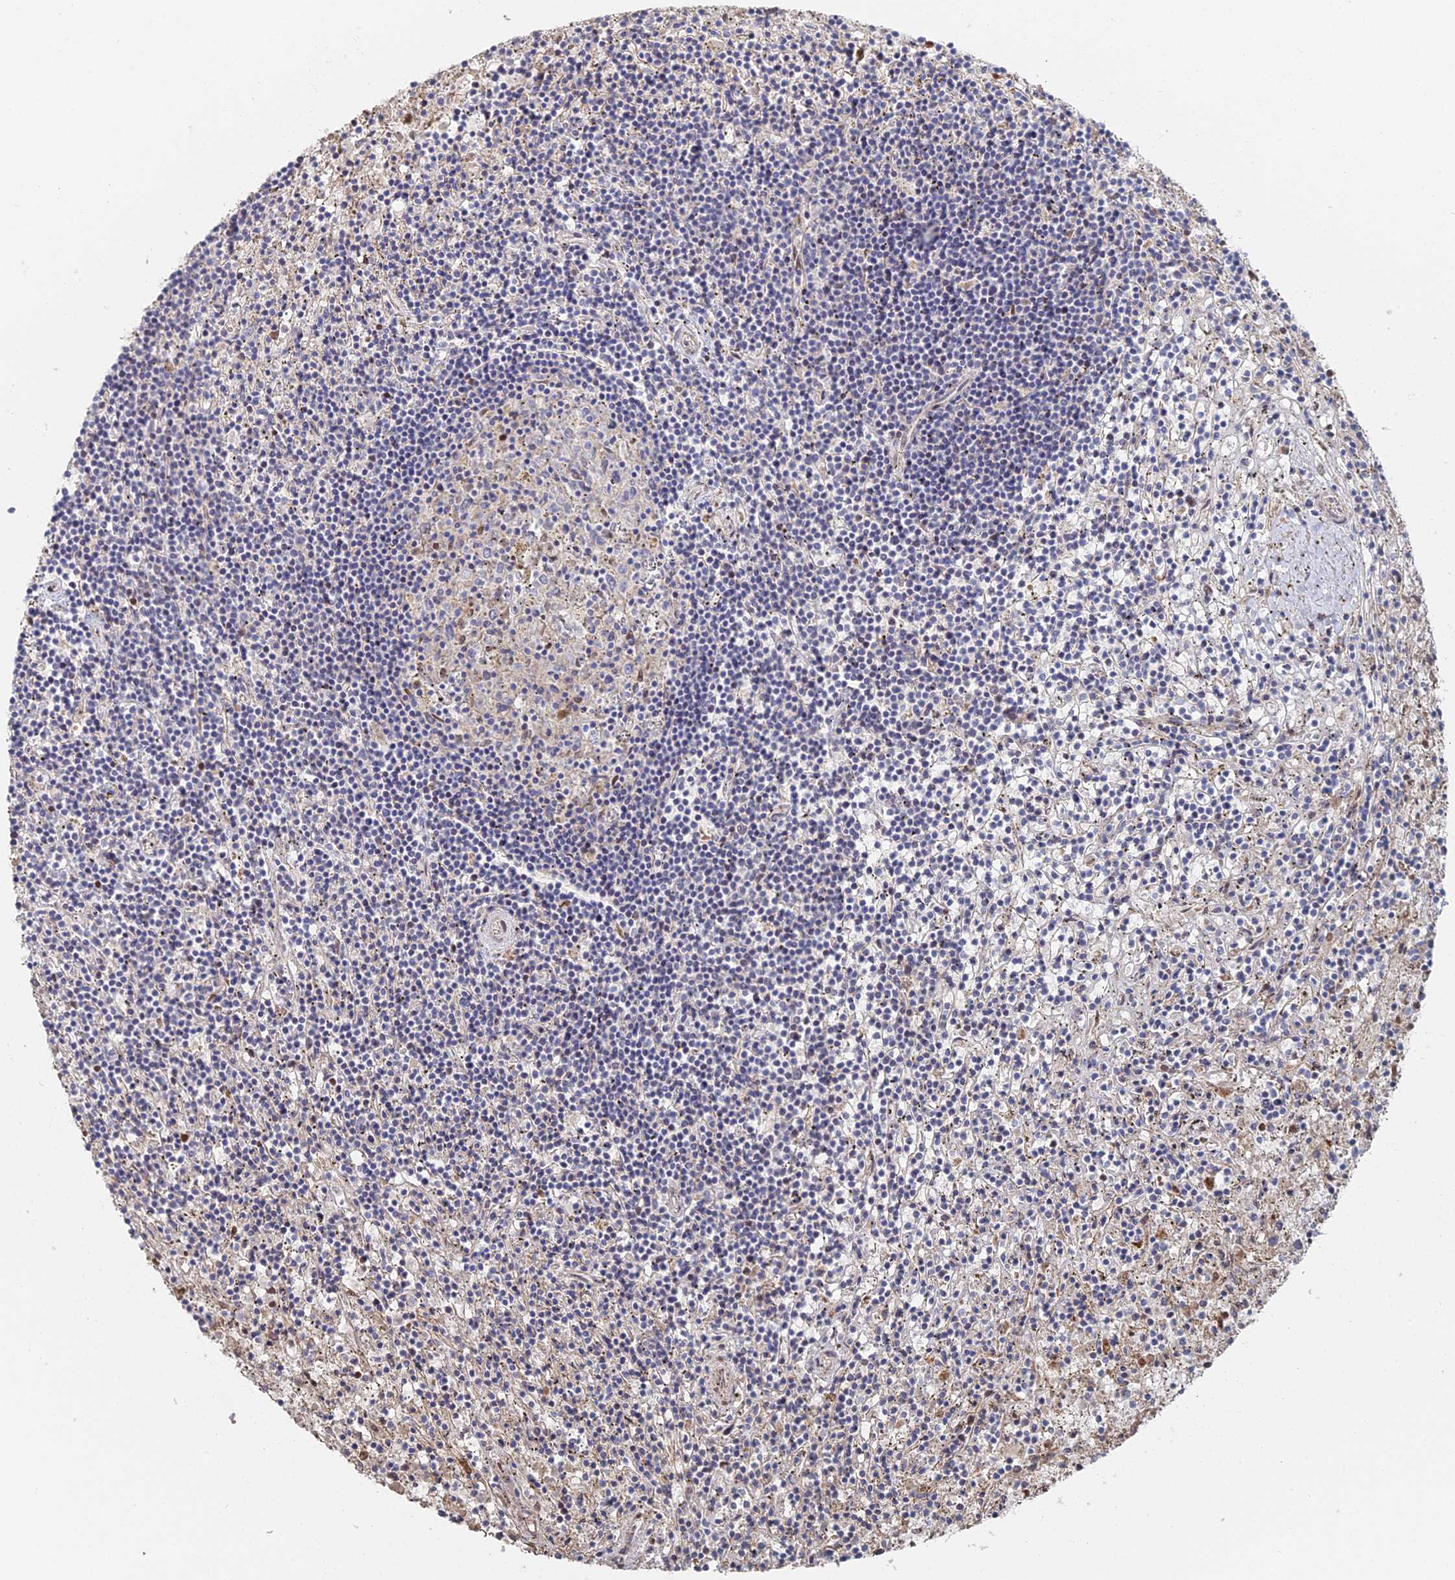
{"staining": {"intensity": "negative", "quantity": "none", "location": "none"}, "tissue": "lymphoma", "cell_type": "Tumor cells", "image_type": "cancer", "snomed": [{"axis": "morphology", "description": "Malignant lymphoma, non-Hodgkin's type, Low grade"}, {"axis": "topography", "description": "Spleen"}], "caption": "Immunohistochemical staining of low-grade malignant lymphoma, non-Hodgkin's type displays no significant positivity in tumor cells. (IHC, brightfield microscopy, high magnification).", "gene": "SGMS1", "patient": {"sex": "male", "age": 76}}